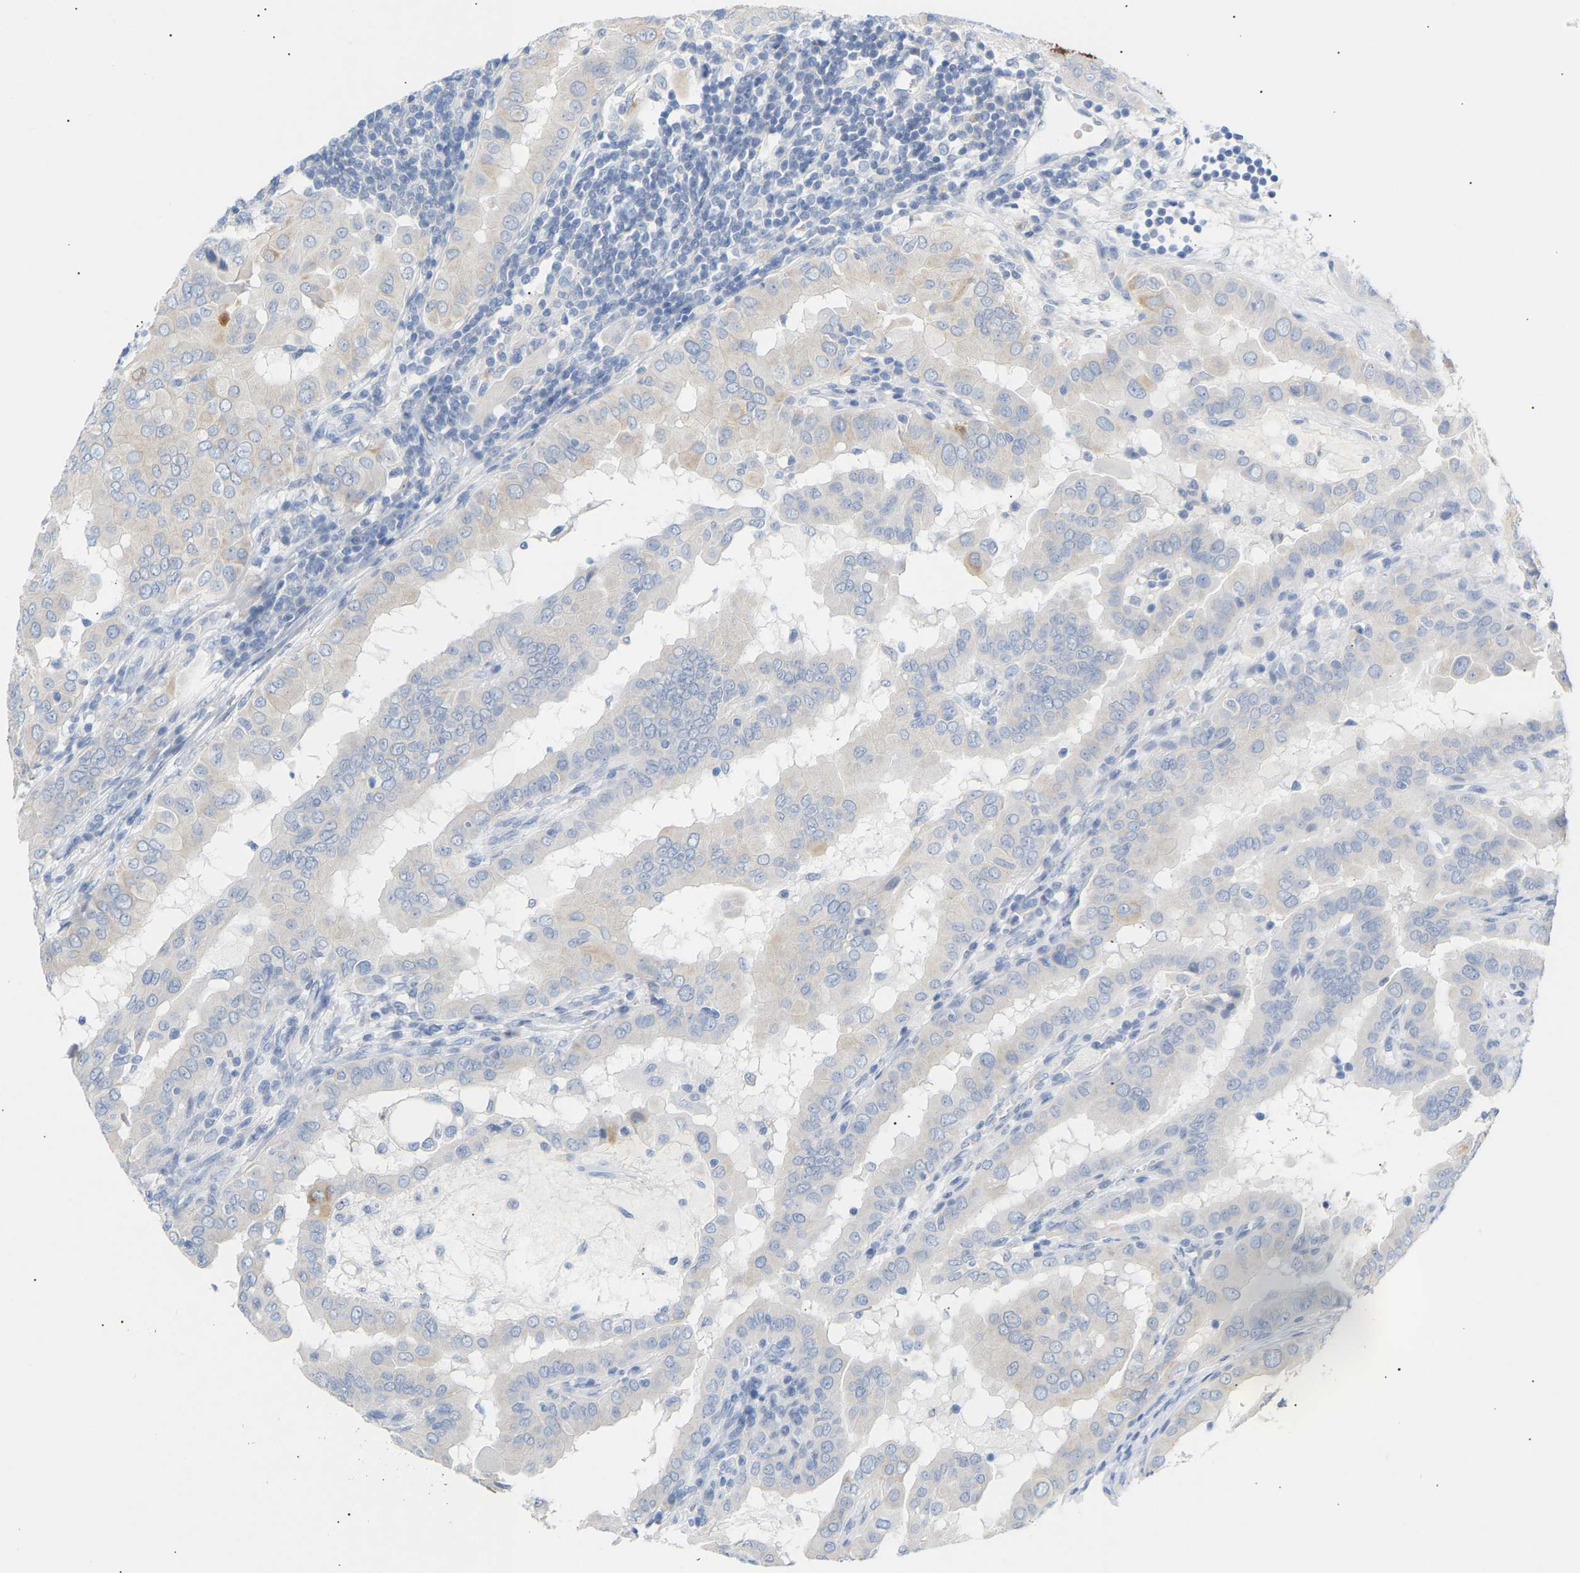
{"staining": {"intensity": "negative", "quantity": "none", "location": "none"}, "tissue": "thyroid cancer", "cell_type": "Tumor cells", "image_type": "cancer", "snomed": [{"axis": "morphology", "description": "Papillary adenocarcinoma, NOS"}, {"axis": "topography", "description": "Thyroid gland"}], "caption": "Protein analysis of thyroid papillary adenocarcinoma exhibits no significant staining in tumor cells. Nuclei are stained in blue.", "gene": "PEX1", "patient": {"sex": "male", "age": 33}}